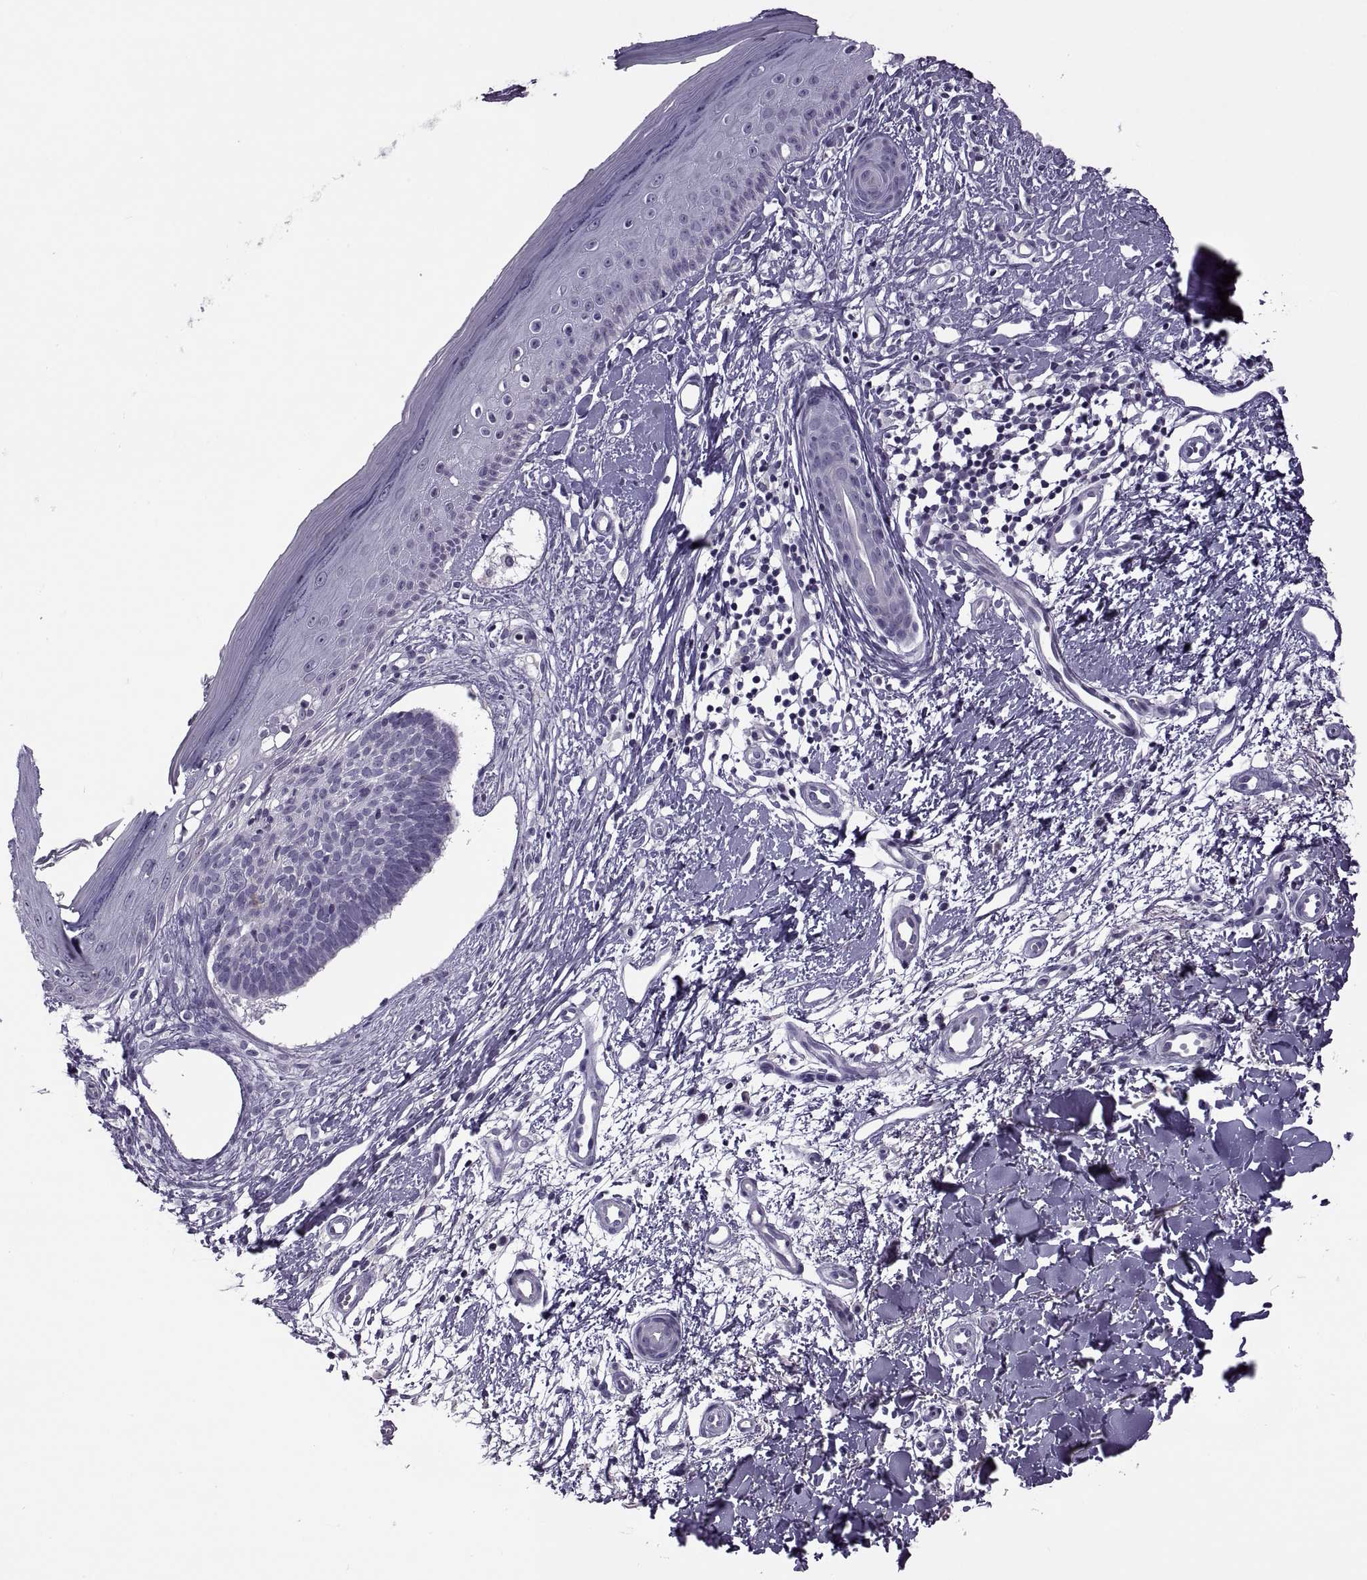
{"staining": {"intensity": "negative", "quantity": "none", "location": "none"}, "tissue": "skin cancer", "cell_type": "Tumor cells", "image_type": "cancer", "snomed": [{"axis": "morphology", "description": "Basal cell carcinoma"}, {"axis": "topography", "description": "Skin"}], "caption": "A micrograph of skin cancer stained for a protein shows no brown staining in tumor cells. (Brightfield microscopy of DAB IHC at high magnification).", "gene": "RSPH6A", "patient": {"sex": "male", "age": 51}}